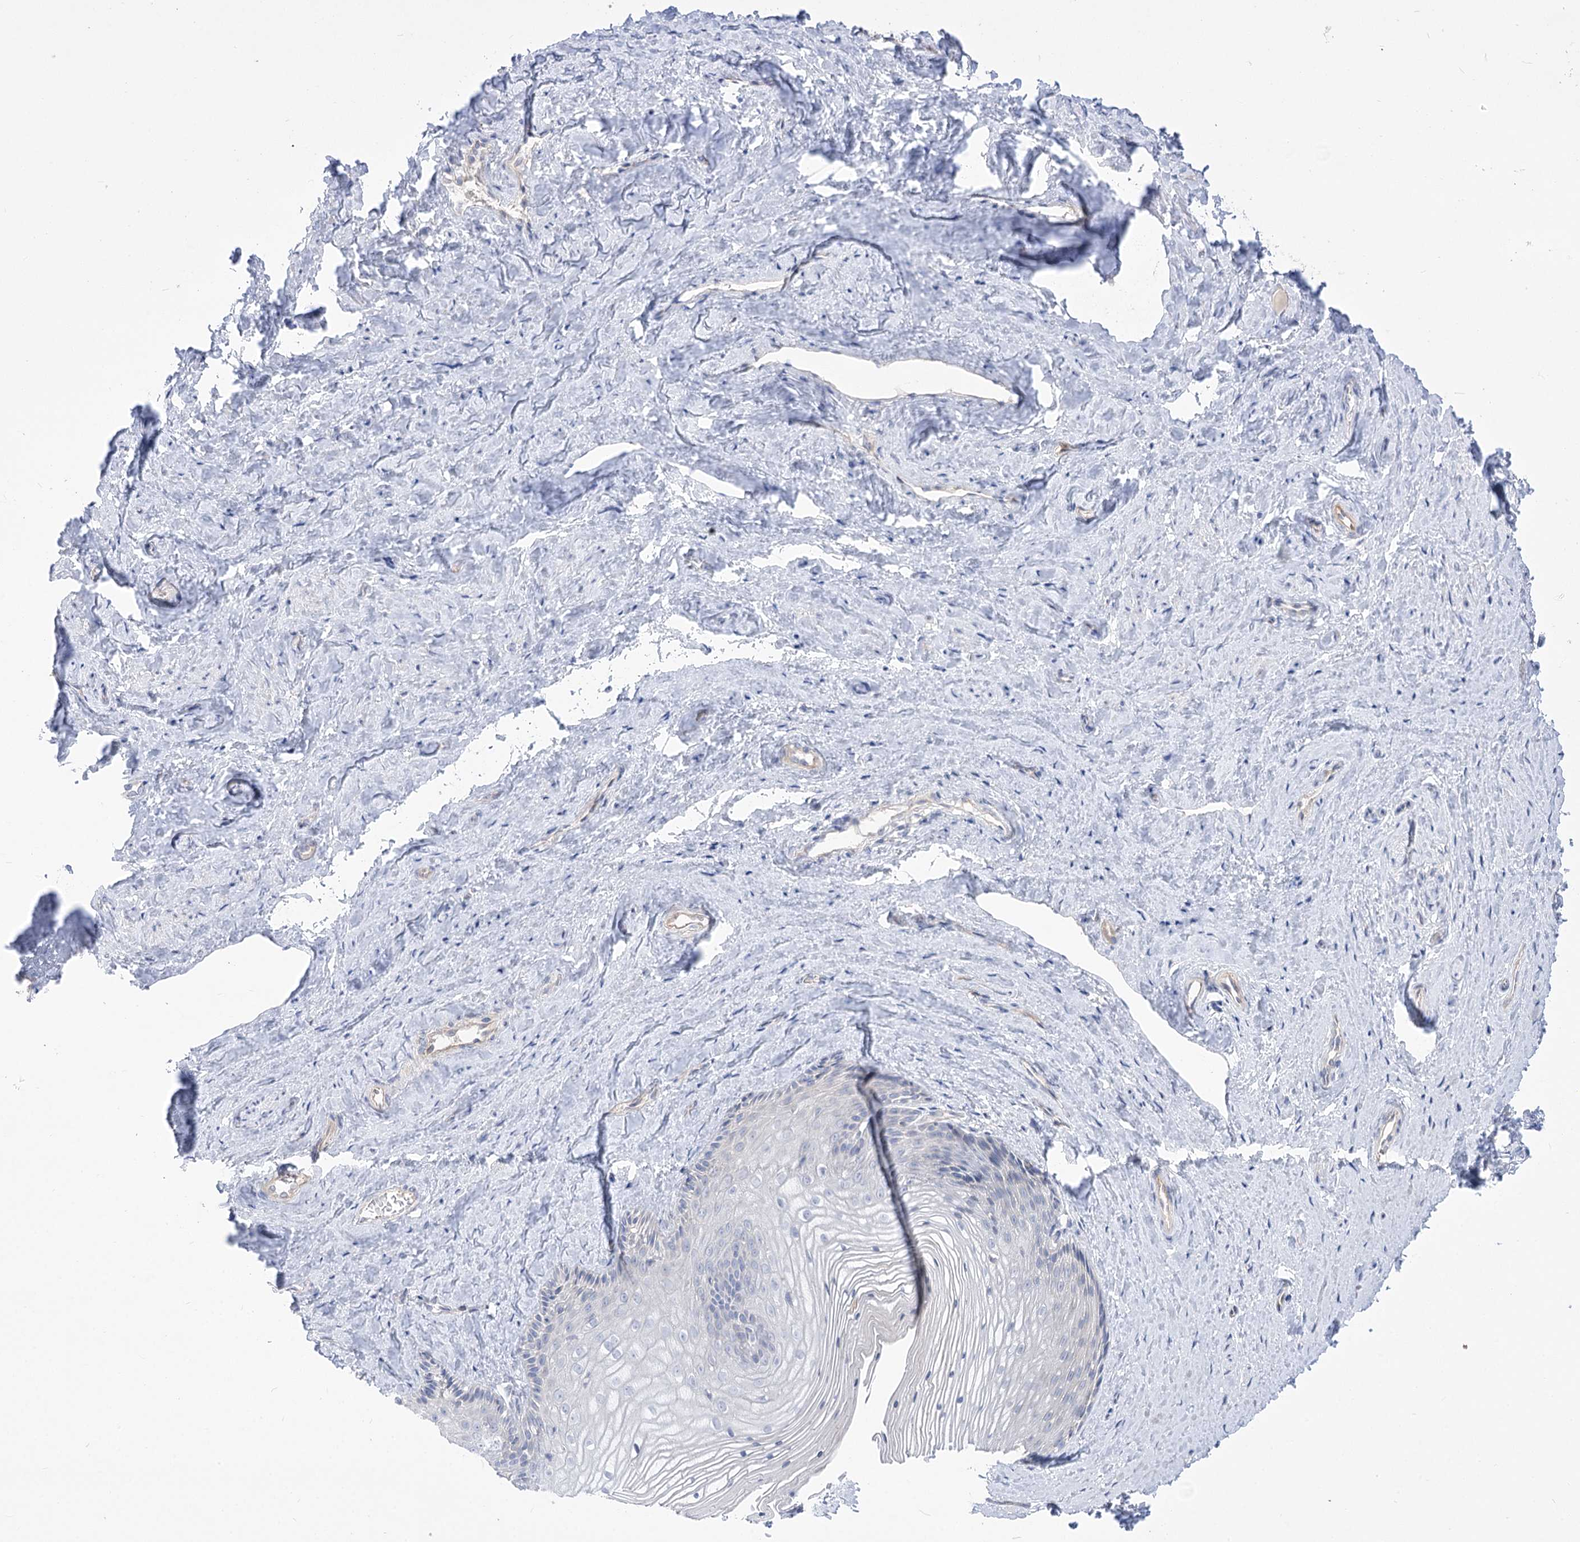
{"staining": {"intensity": "negative", "quantity": "none", "location": "none"}, "tissue": "vagina", "cell_type": "Squamous epithelial cells", "image_type": "normal", "snomed": [{"axis": "morphology", "description": "Normal tissue, NOS"}, {"axis": "topography", "description": "Vagina"}, {"axis": "topography", "description": "Cervix"}], "caption": "Immunohistochemical staining of unremarkable human vagina exhibits no significant expression in squamous epithelial cells.", "gene": "HELT", "patient": {"sex": "female", "age": 40}}